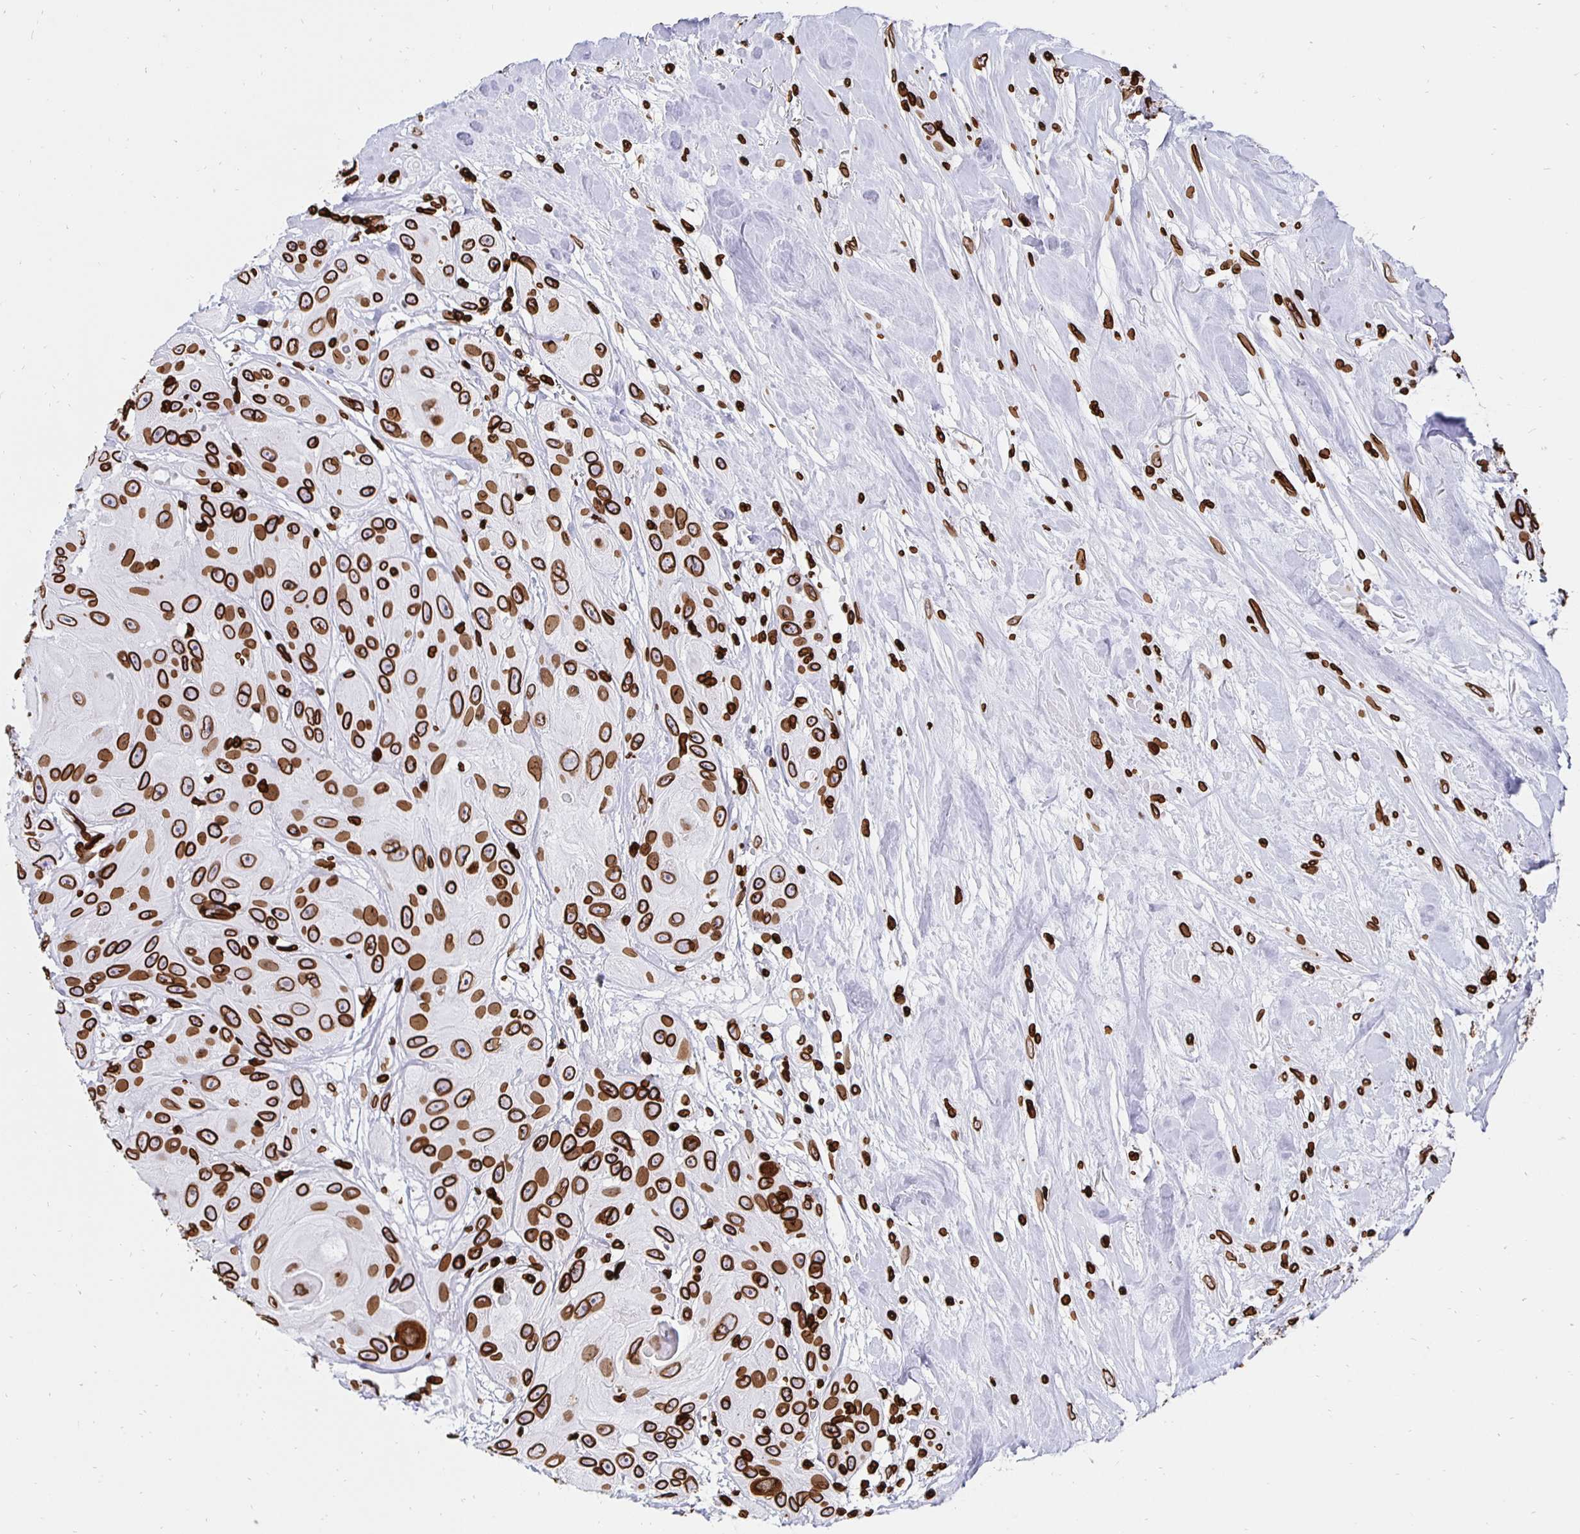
{"staining": {"intensity": "strong", "quantity": ">75%", "location": "cytoplasmic/membranous,nuclear"}, "tissue": "head and neck cancer", "cell_type": "Tumor cells", "image_type": "cancer", "snomed": [{"axis": "morphology", "description": "Squamous cell carcinoma, NOS"}, {"axis": "topography", "description": "Oral tissue"}, {"axis": "topography", "description": "Head-Neck"}], "caption": "Human squamous cell carcinoma (head and neck) stained with a protein marker displays strong staining in tumor cells.", "gene": "LMNB1", "patient": {"sex": "male", "age": 77}}